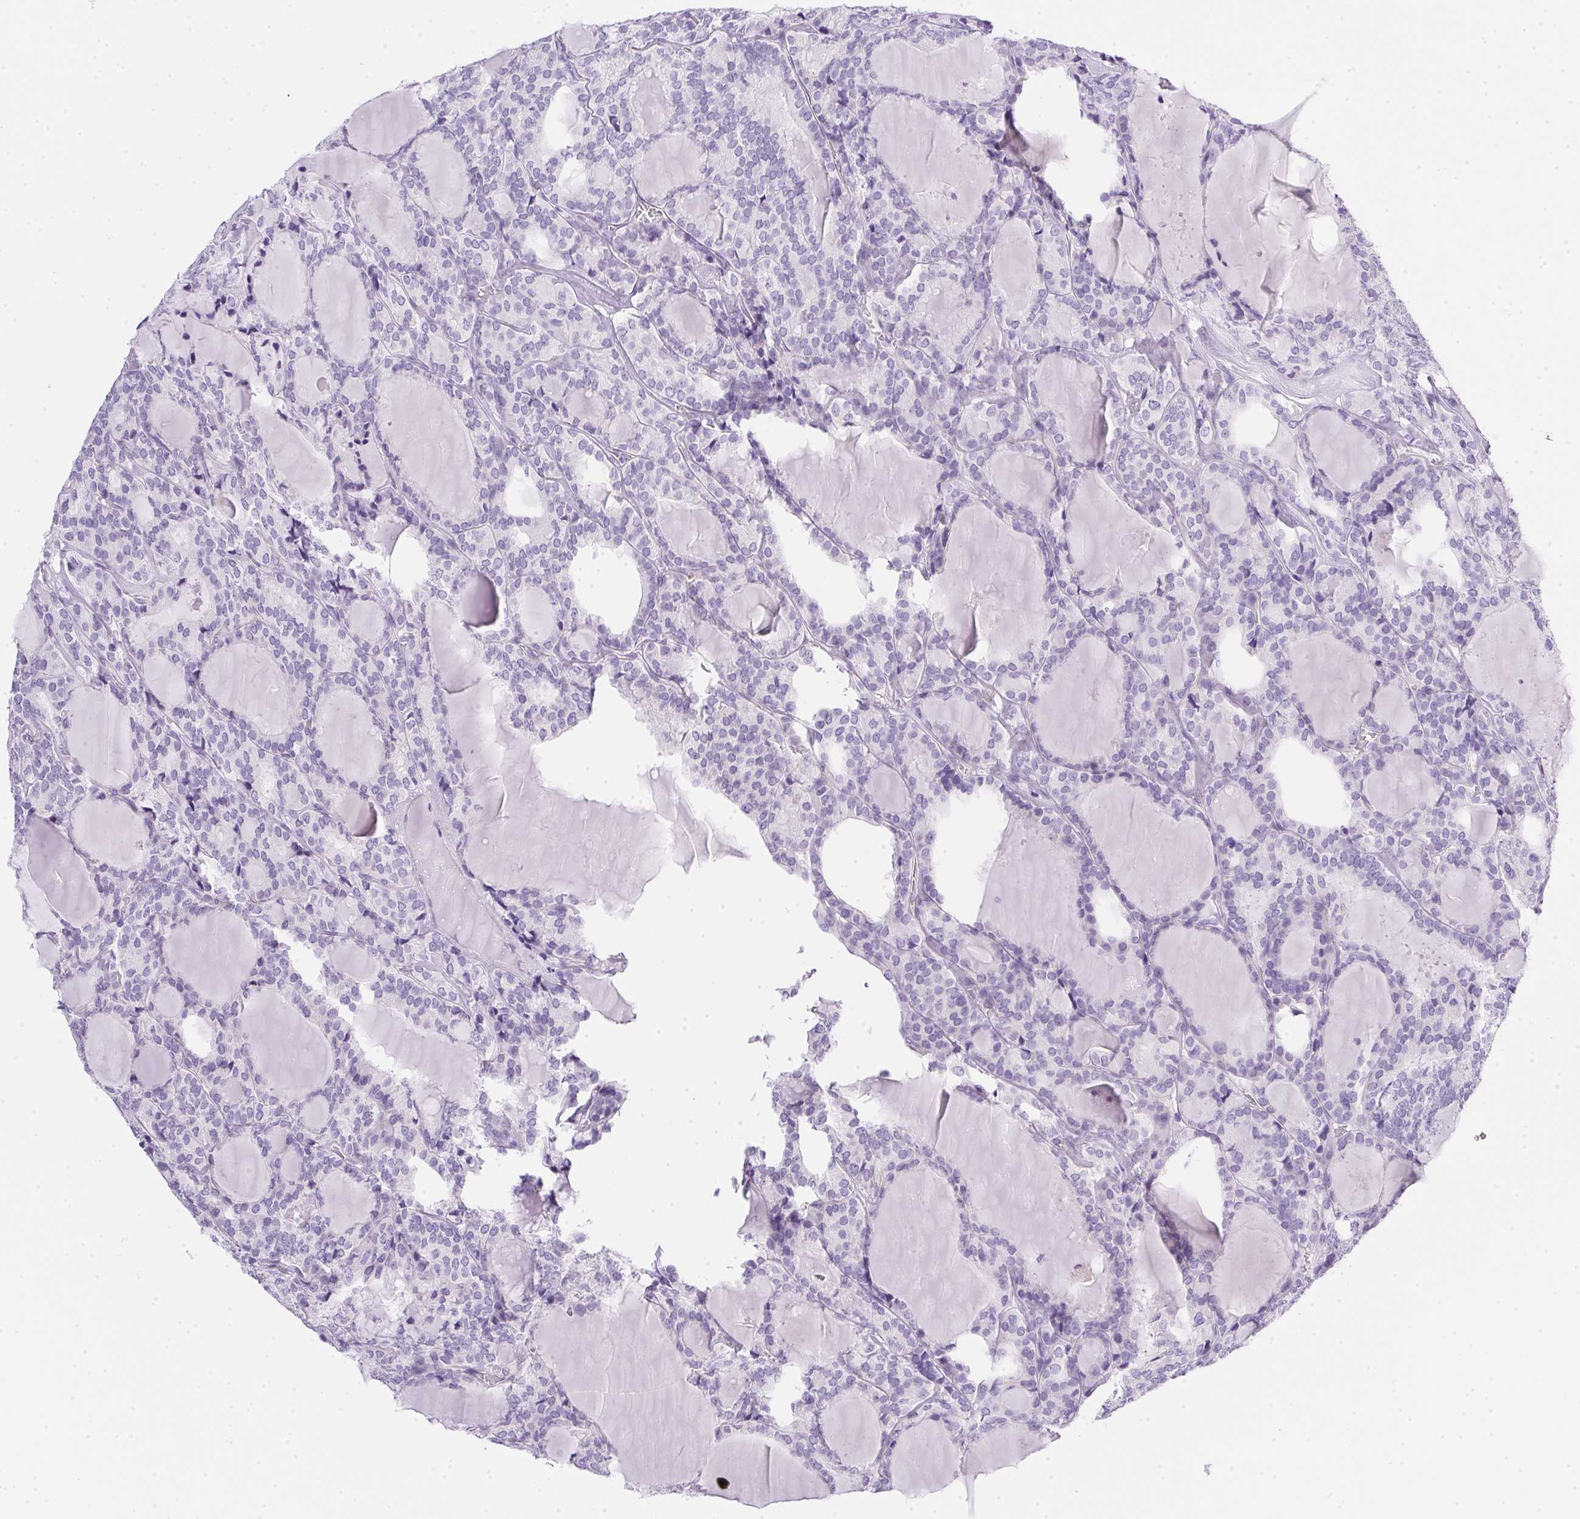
{"staining": {"intensity": "negative", "quantity": "none", "location": "none"}, "tissue": "thyroid cancer", "cell_type": "Tumor cells", "image_type": "cancer", "snomed": [{"axis": "morphology", "description": "Follicular adenoma carcinoma, NOS"}, {"axis": "topography", "description": "Thyroid gland"}], "caption": "This is an IHC histopathology image of follicular adenoma carcinoma (thyroid). There is no expression in tumor cells.", "gene": "SPACA5B", "patient": {"sex": "male", "age": 74}}